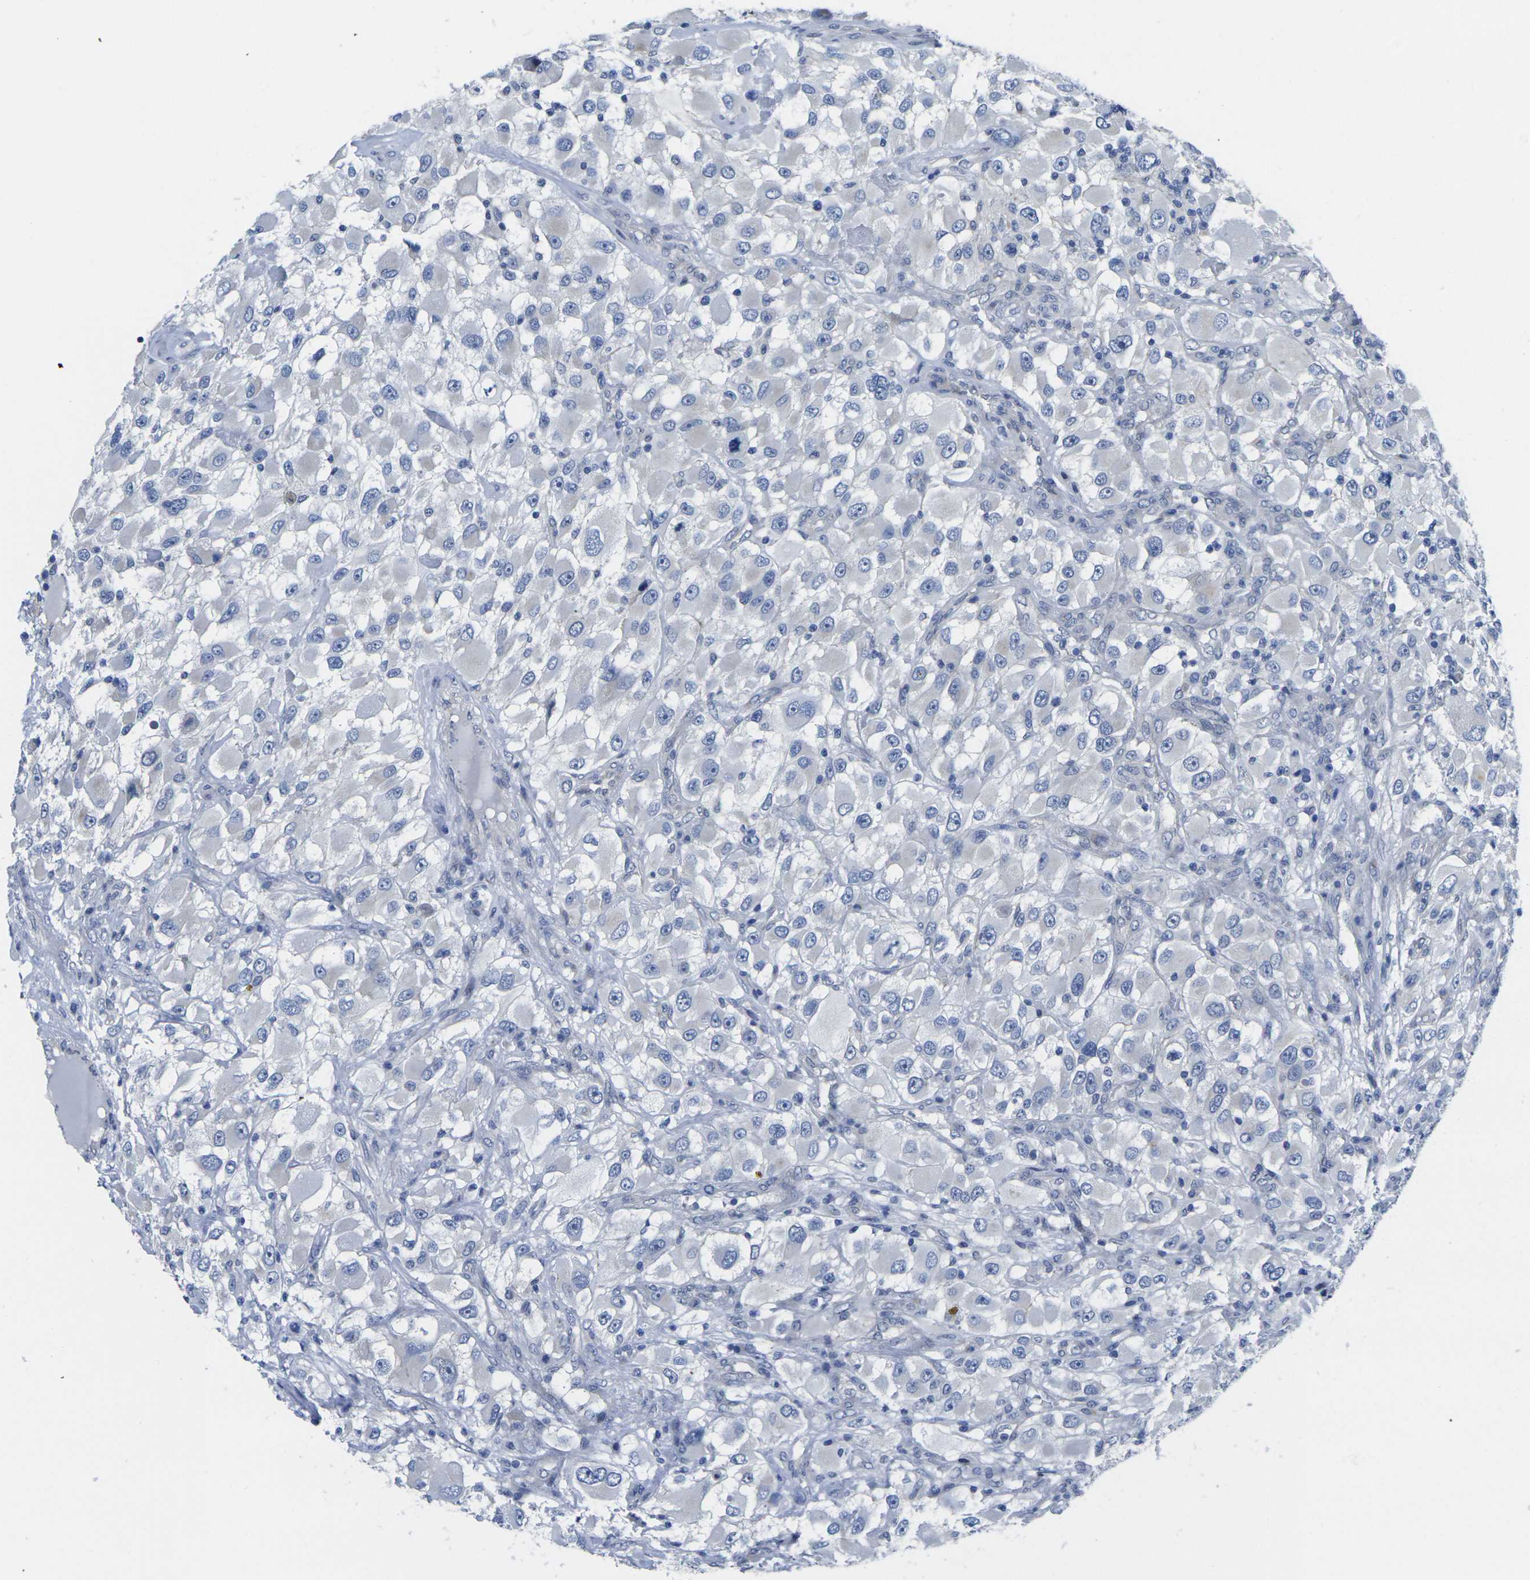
{"staining": {"intensity": "negative", "quantity": "none", "location": "none"}, "tissue": "renal cancer", "cell_type": "Tumor cells", "image_type": "cancer", "snomed": [{"axis": "morphology", "description": "Adenocarcinoma, NOS"}, {"axis": "topography", "description": "Kidney"}], "caption": "An IHC micrograph of adenocarcinoma (renal) is shown. There is no staining in tumor cells of adenocarcinoma (renal).", "gene": "CRK", "patient": {"sex": "female", "age": 52}}